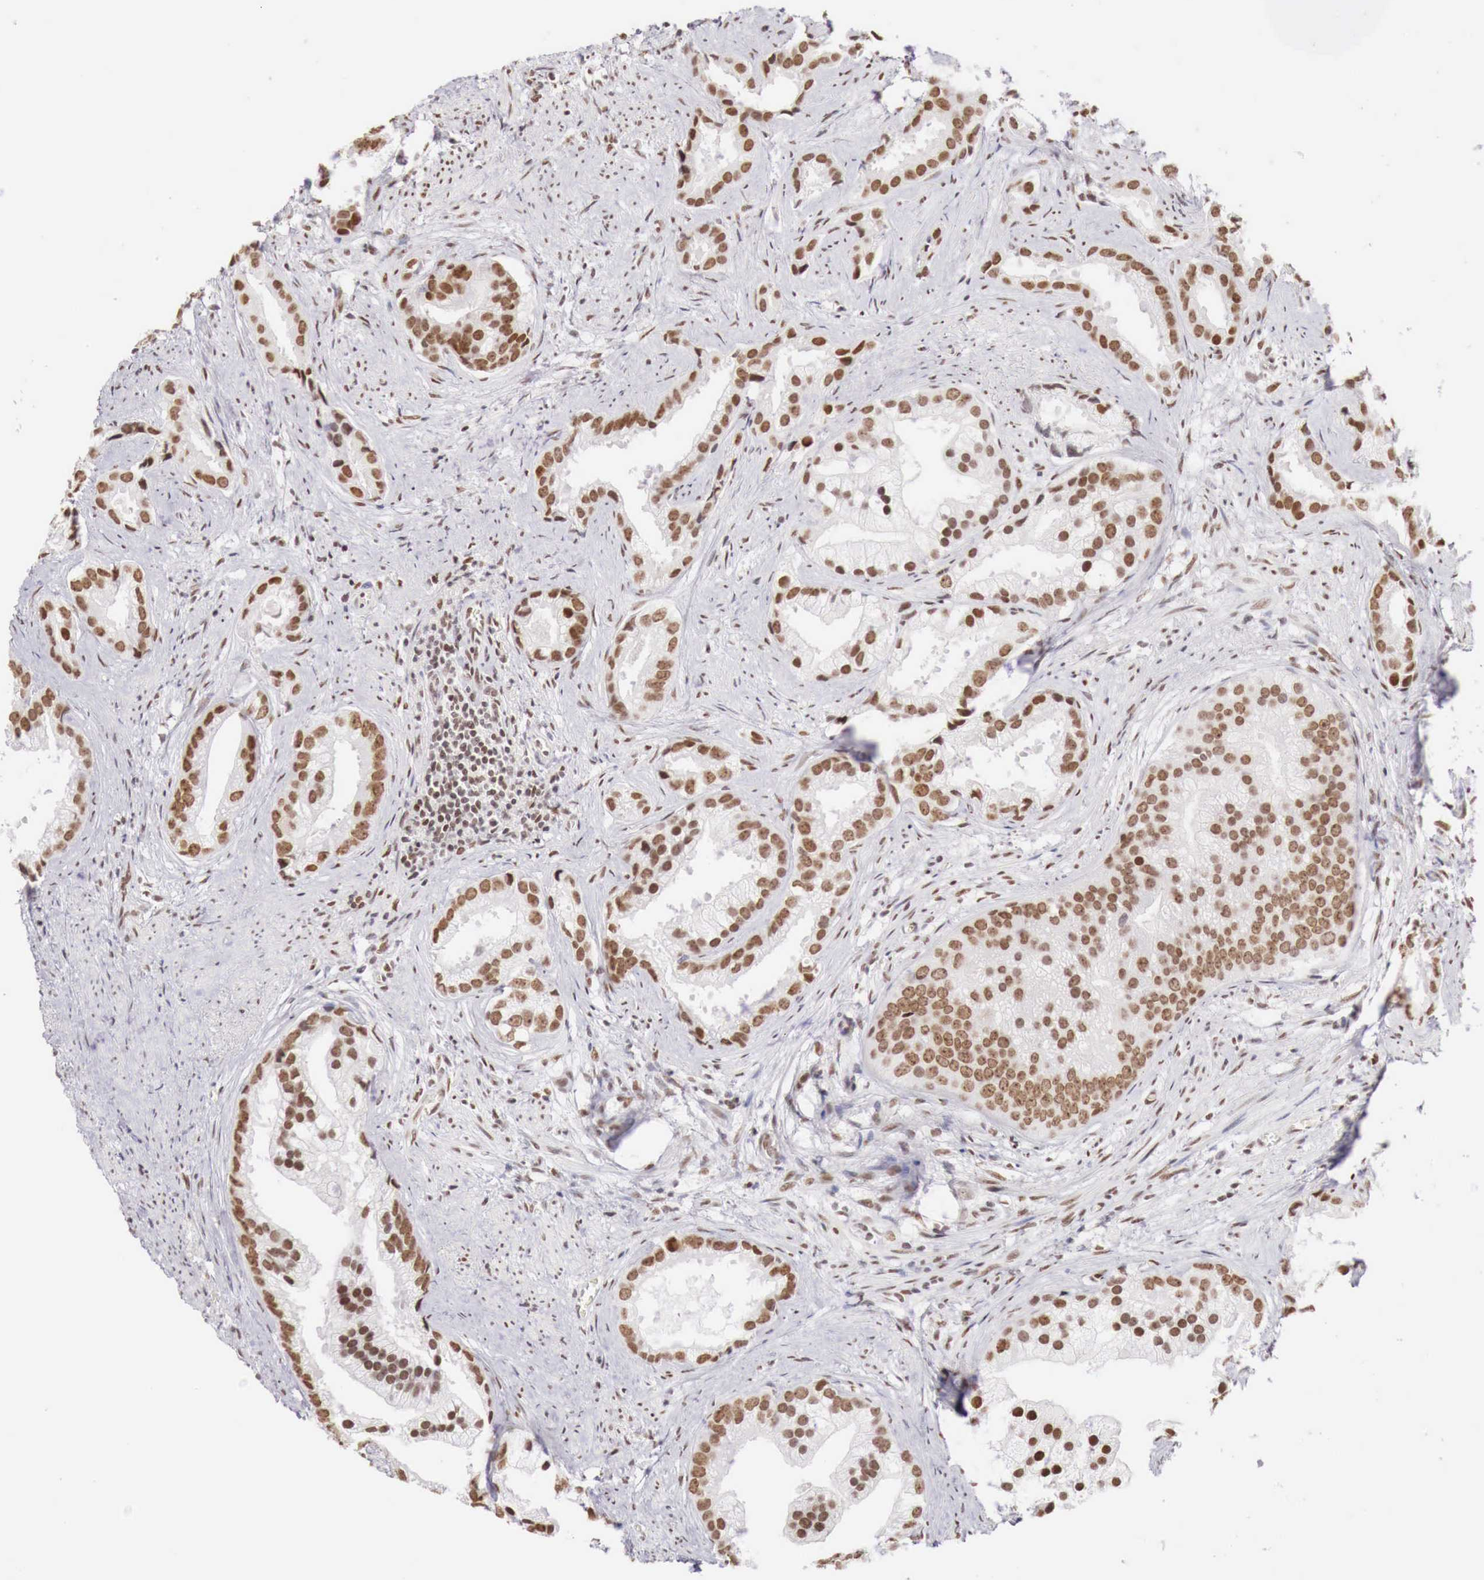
{"staining": {"intensity": "moderate", "quantity": "25%-75%", "location": "nuclear"}, "tissue": "prostate cancer", "cell_type": "Tumor cells", "image_type": "cancer", "snomed": [{"axis": "morphology", "description": "Adenocarcinoma, Medium grade"}, {"axis": "topography", "description": "Prostate"}], "caption": "DAB immunohistochemical staining of human prostate cancer (adenocarcinoma (medium-grade)) exhibits moderate nuclear protein expression in approximately 25%-75% of tumor cells. (DAB = brown stain, brightfield microscopy at high magnification).", "gene": "PHF14", "patient": {"sex": "male", "age": 65}}